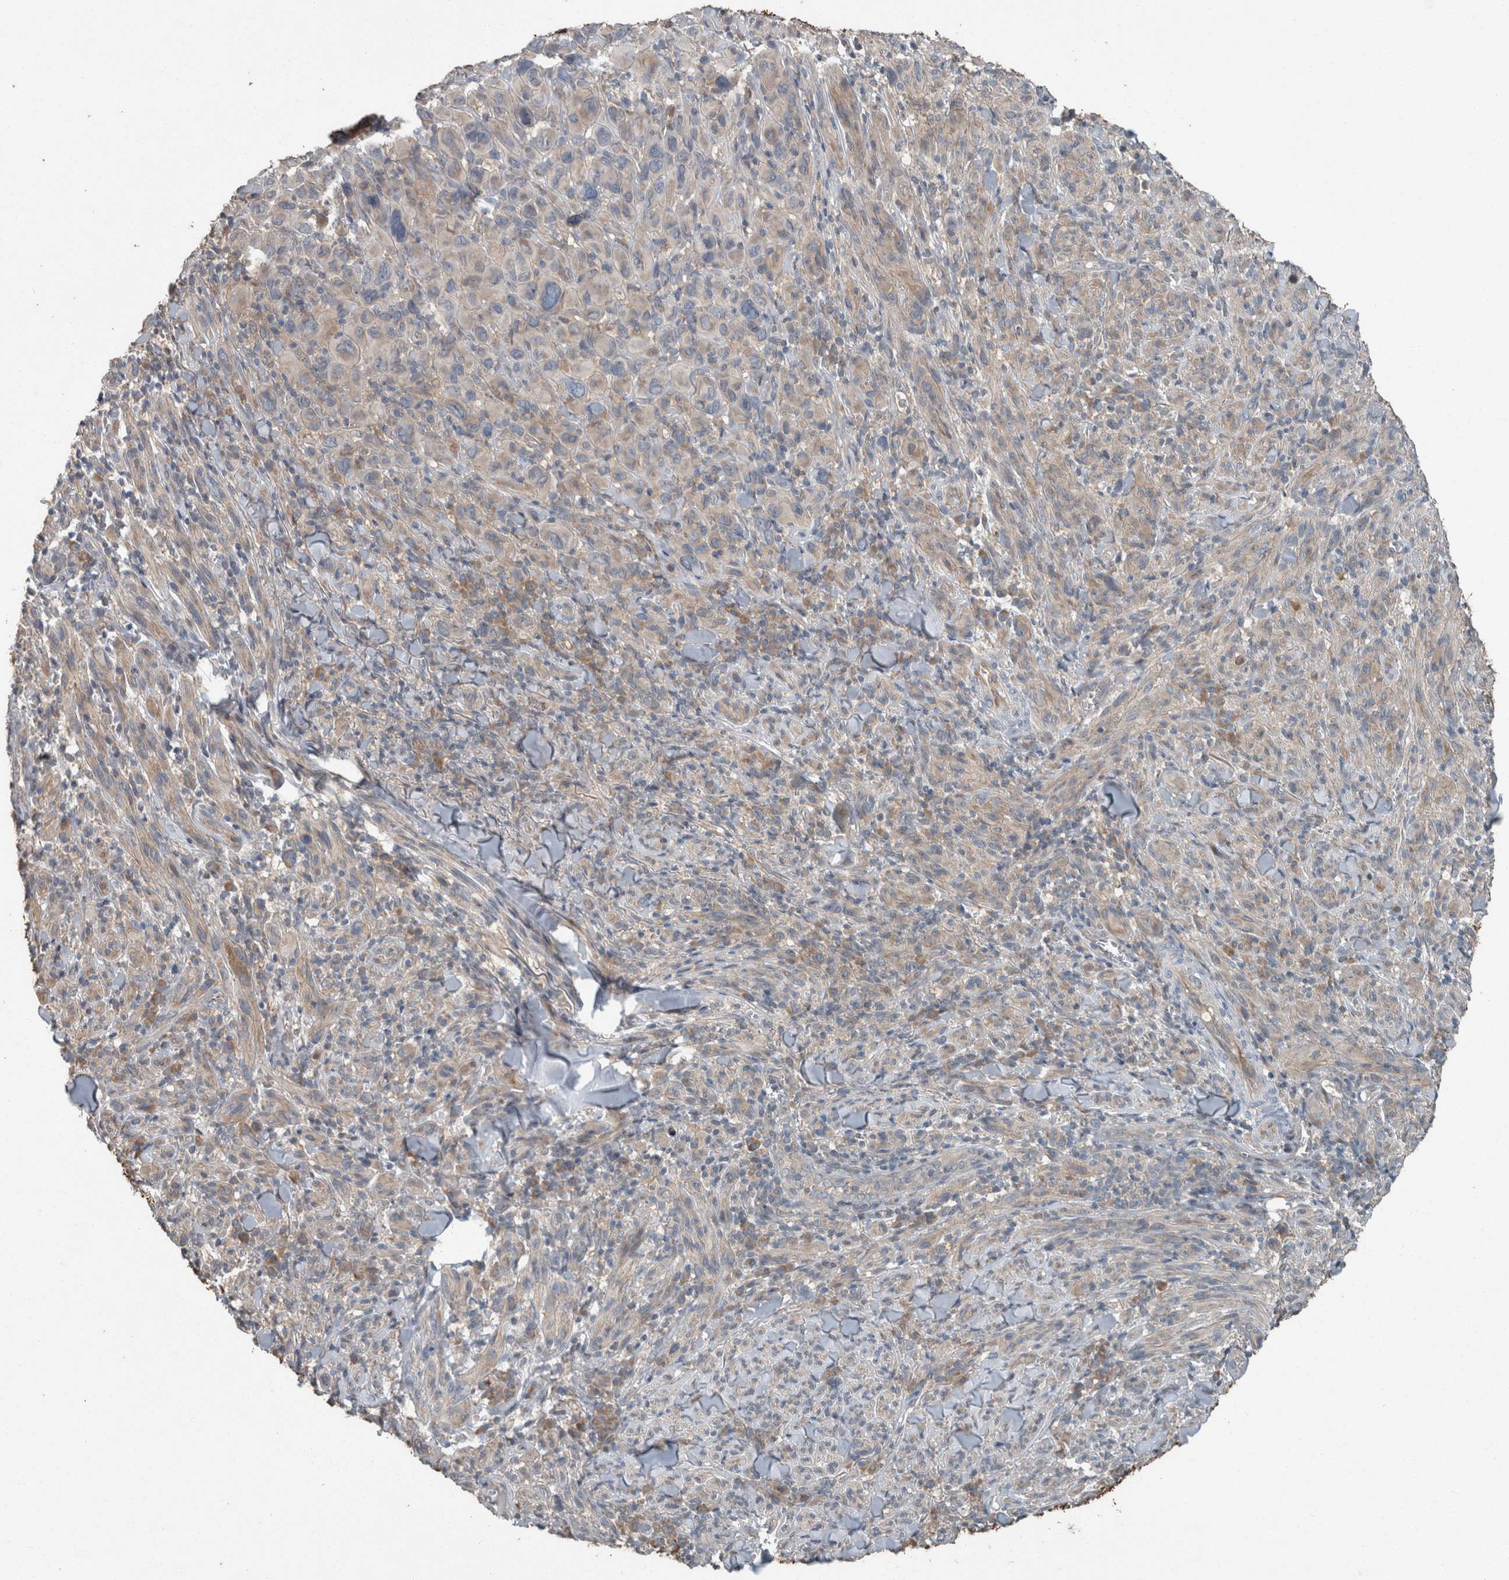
{"staining": {"intensity": "weak", "quantity": "<25%", "location": "cytoplasmic/membranous"}, "tissue": "melanoma", "cell_type": "Tumor cells", "image_type": "cancer", "snomed": [{"axis": "morphology", "description": "Malignant melanoma, NOS"}, {"axis": "topography", "description": "Skin of head"}], "caption": "Human melanoma stained for a protein using immunohistochemistry (IHC) demonstrates no expression in tumor cells.", "gene": "KNTC1", "patient": {"sex": "male", "age": 96}}